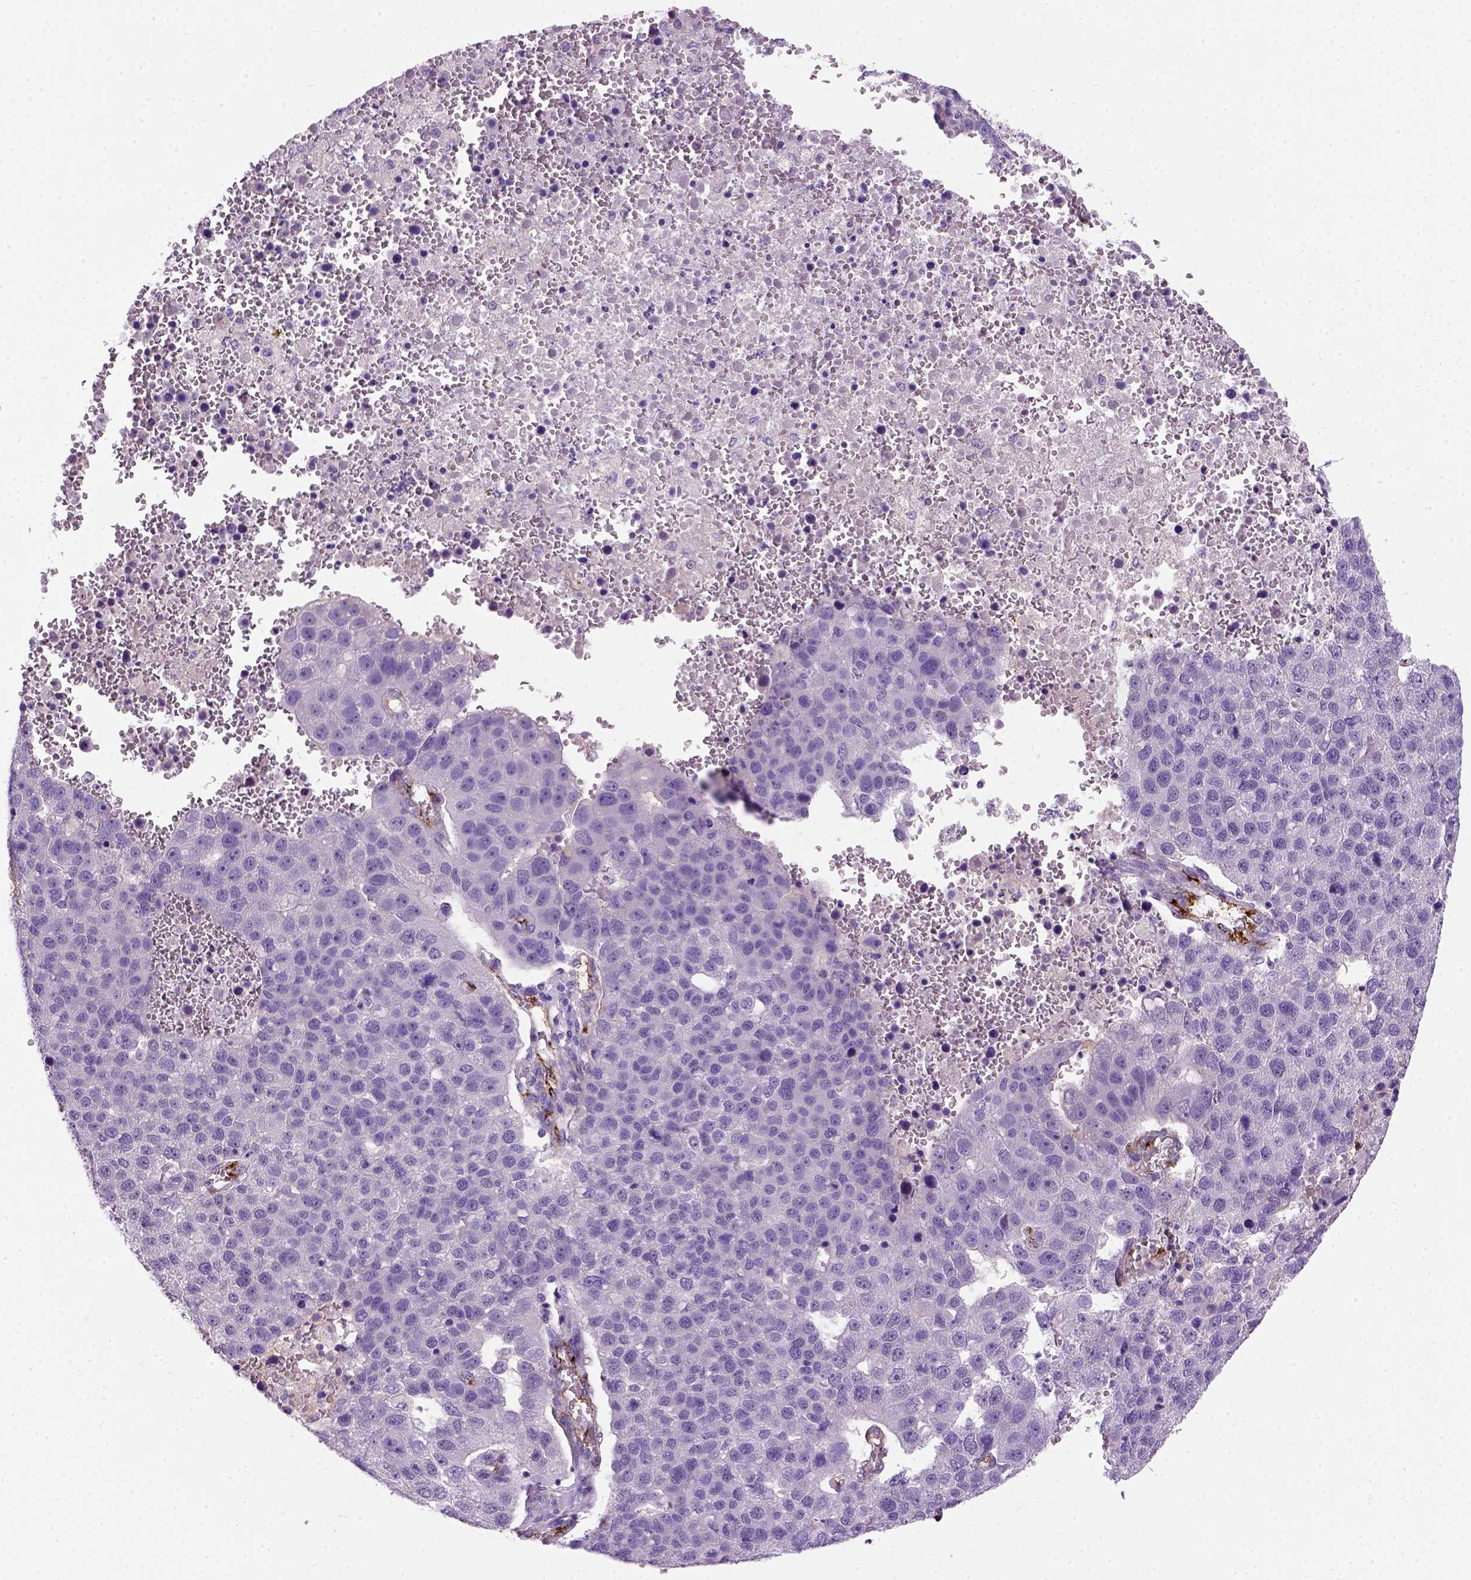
{"staining": {"intensity": "negative", "quantity": "none", "location": "none"}, "tissue": "pancreatic cancer", "cell_type": "Tumor cells", "image_type": "cancer", "snomed": [{"axis": "morphology", "description": "Adenocarcinoma, NOS"}, {"axis": "topography", "description": "Pancreas"}], "caption": "Tumor cells are negative for brown protein staining in adenocarcinoma (pancreatic).", "gene": "VWF", "patient": {"sex": "female", "age": 61}}